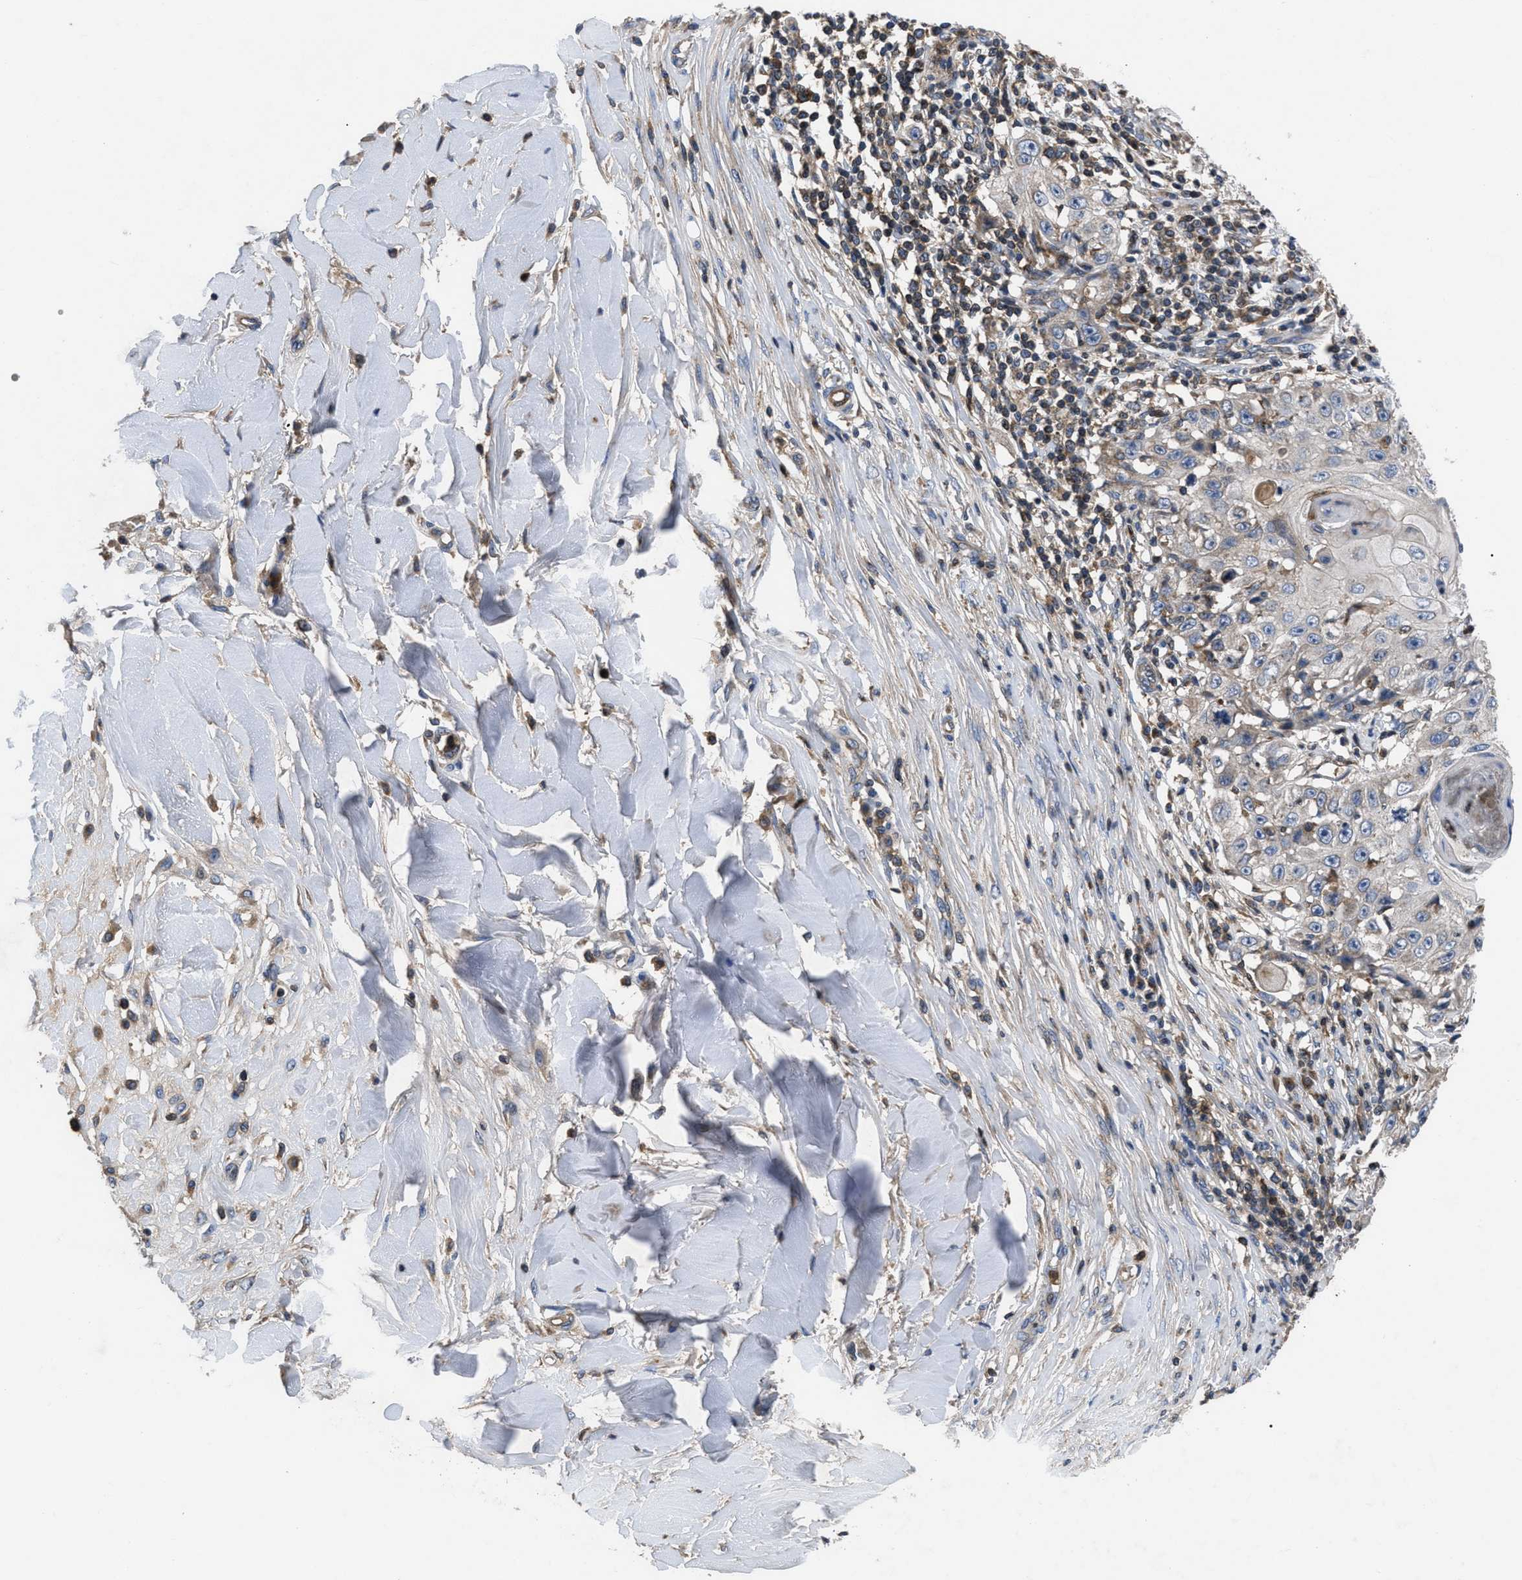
{"staining": {"intensity": "negative", "quantity": "none", "location": "none"}, "tissue": "skin cancer", "cell_type": "Tumor cells", "image_type": "cancer", "snomed": [{"axis": "morphology", "description": "Squamous cell carcinoma, NOS"}, {"axis": "topography", "description": "Skin"}], "caption": "This is an immunohistochemistry micrograph of skin cancer (squamous cell carcinoma). There is no expression in tumor cells.", "gene": "YBEY", "patient": {"sex": "male", "age": 86}}